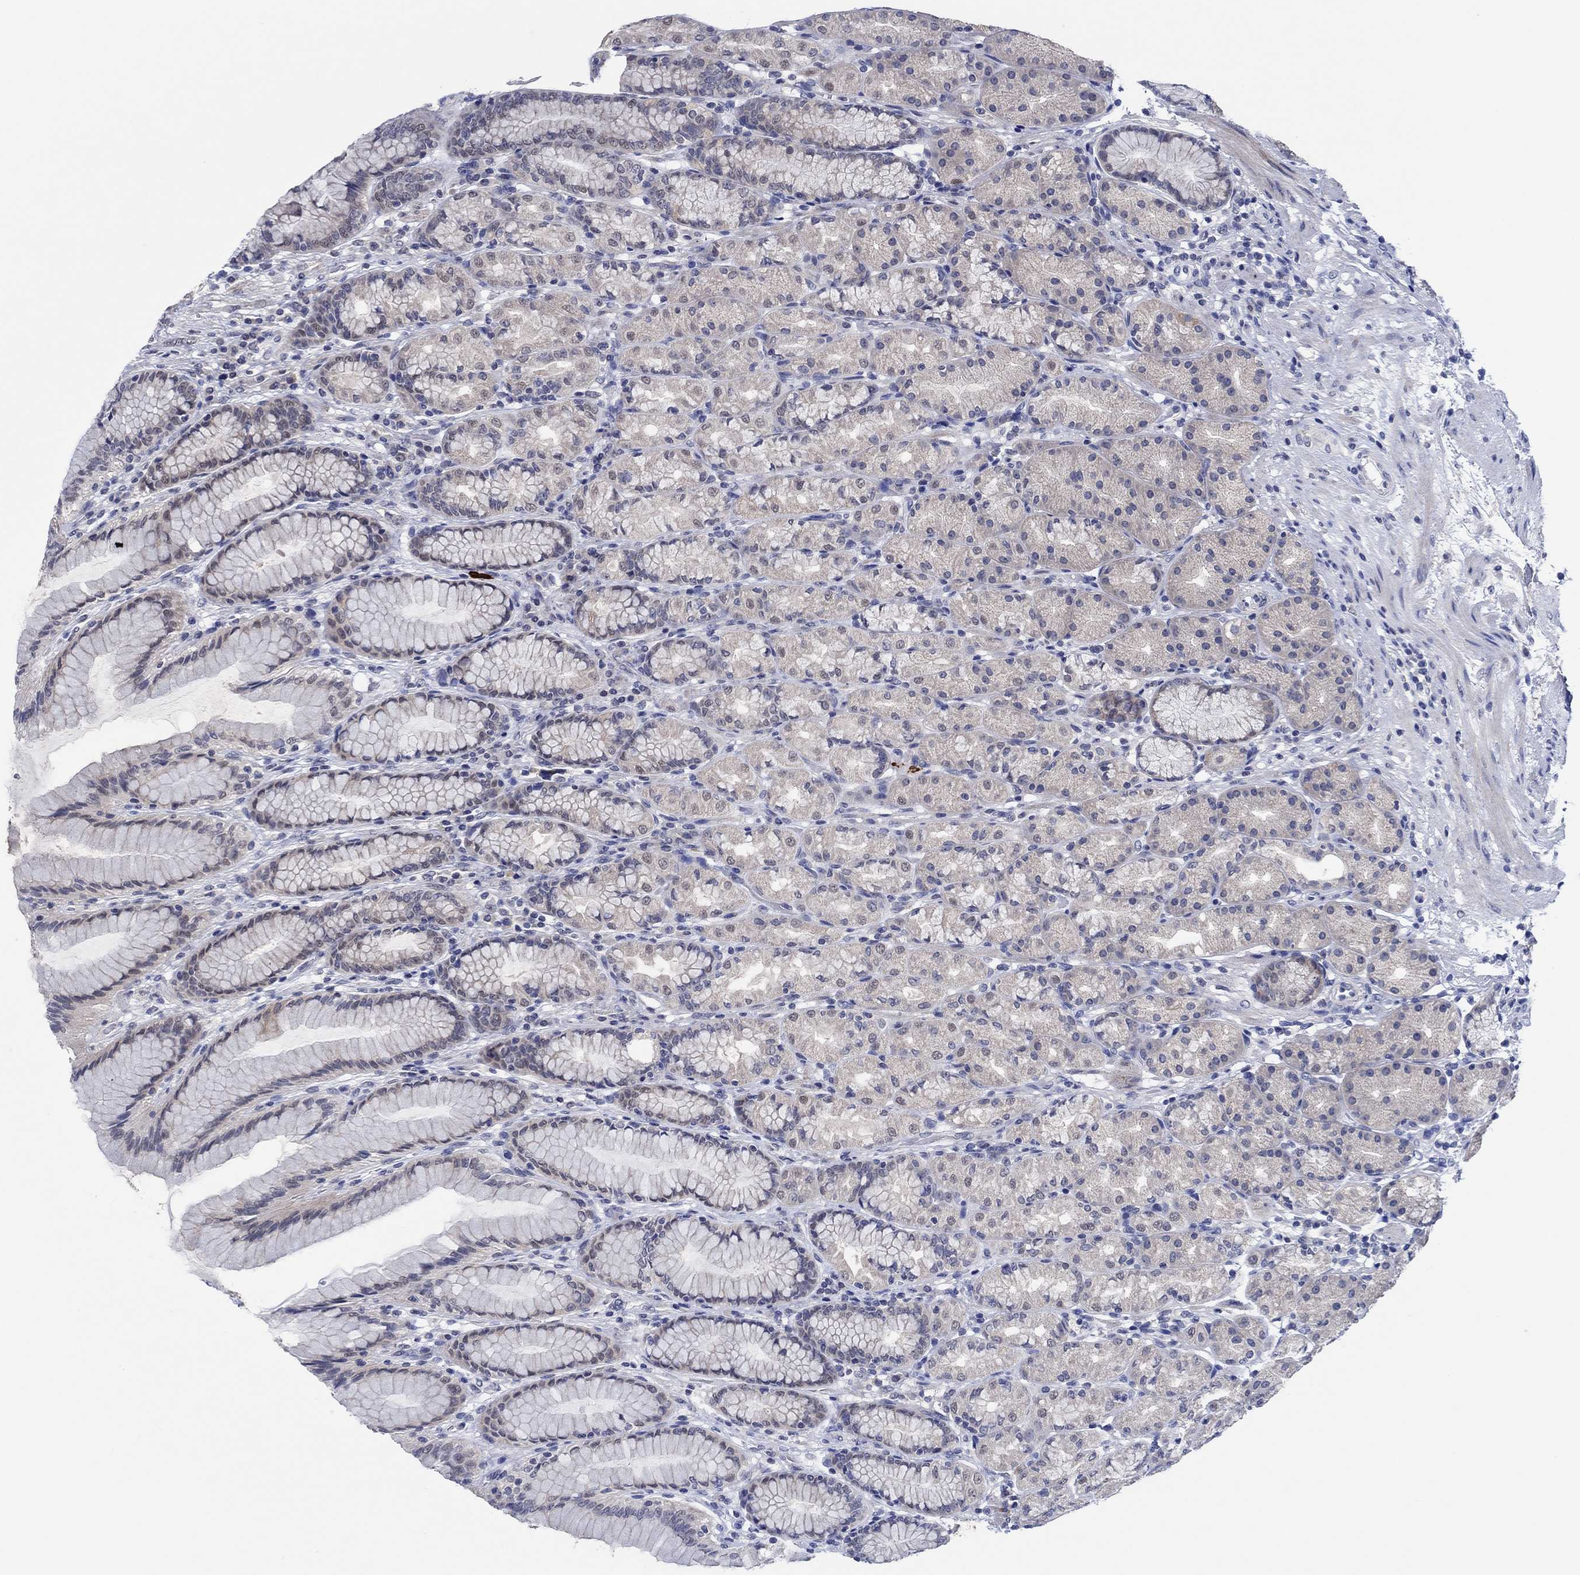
{"staining": {"intensity": "weak", "quantity": "<25%", "location": "cytoplasmic/membranous"}, "tissue": "stomach", "cell_type": "Glandular cells", "image_type": "normal", "snomed": [{"axis": "morphology", "description": "Normal tissue, NOS"}, {"axis": "morphology", "description": "Adenocarcinoma, NOS"}, {"axis": "topography", "description": "Stomach"}], "caption": "This micrograph is of normal stomach stained with IHC to label a protein in brown with the nuclei are counter-stained blue. There is no expression in glandular cells.", "gene": "PRRT3", "patient": {"sex": "female", "age": 79}}